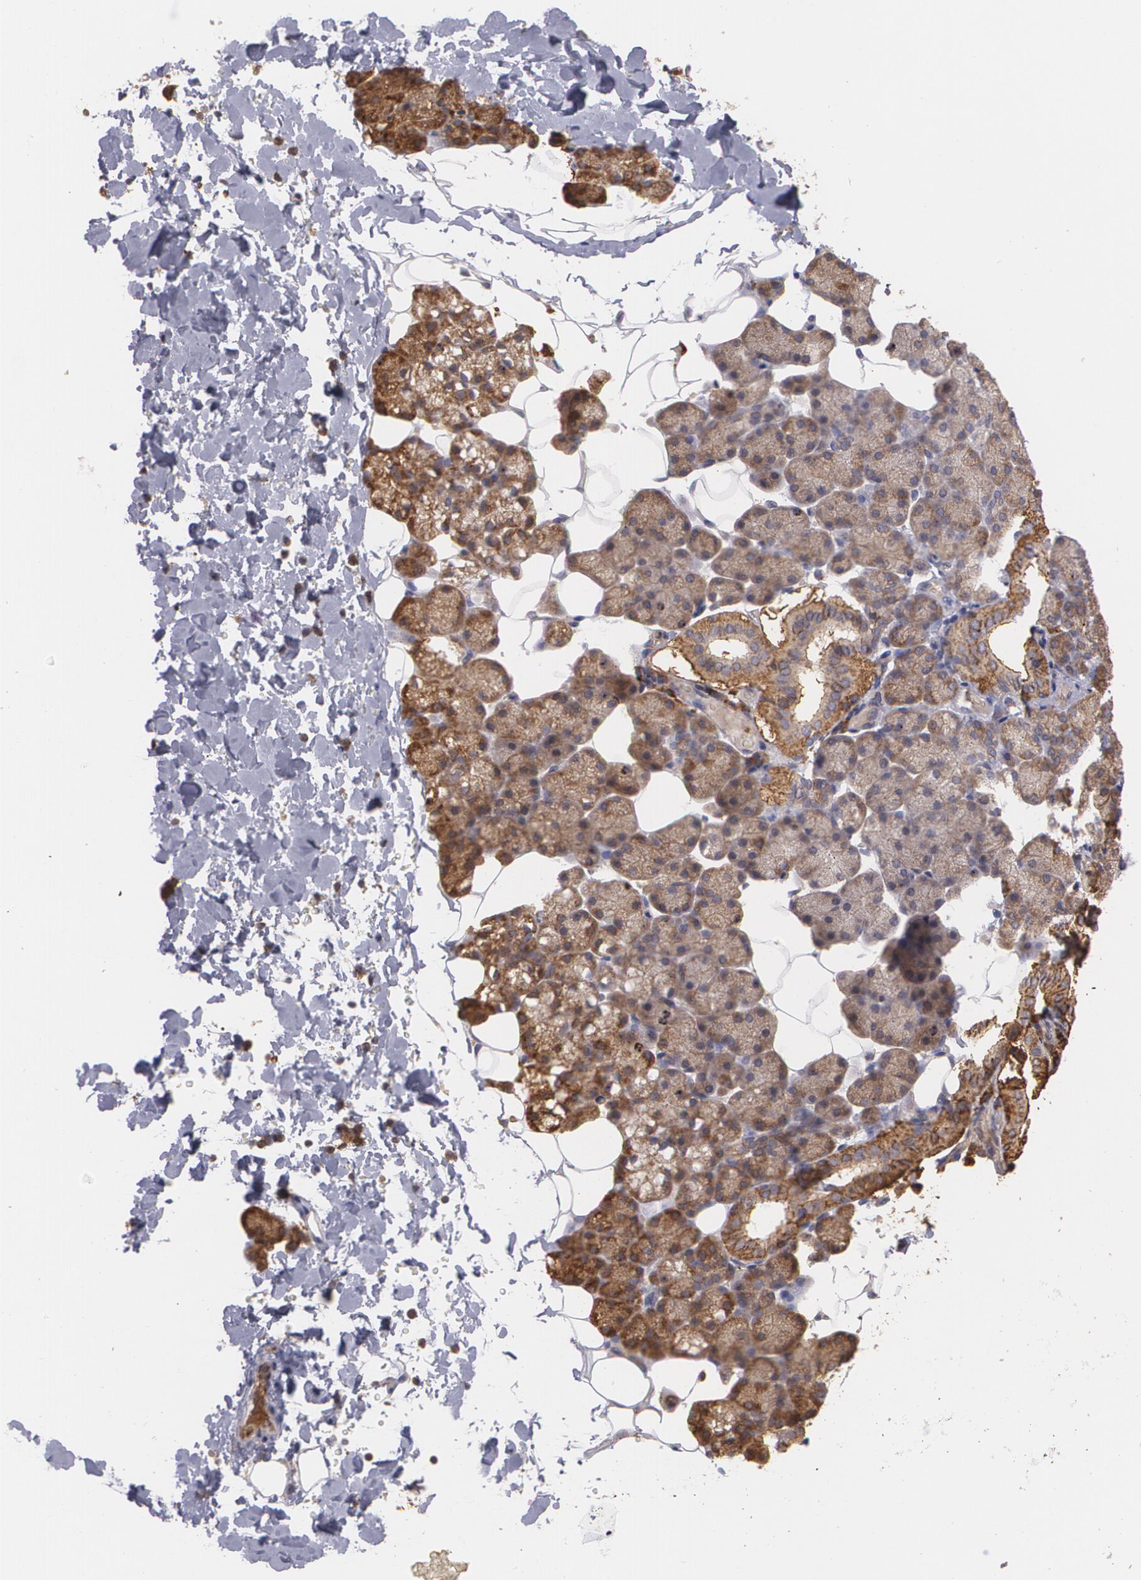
{"staining": {"intensity": "moderate", "quantity": ">75%", "location": "cytoplasmic/membranous"}, "tissue": "salivary gland", "cell_type": "Glandular cells", "image_type": "normal", "snomed": [{"axis": "morphology", "description": "Normal tissue, NOS"}, {"axis": "topography", "description": "Lymph node"}, {"axis": "topography", "description": "Salivary gland"}], "caption": "Immunohistochemical staining of unremarkable salivary gland exhibits medium levels of moderate cytoplasmic/membranous expression in approximately >75% of glandular cells.", "gene": "ECE1", "patient": {"sex": "male", "age": 8}}